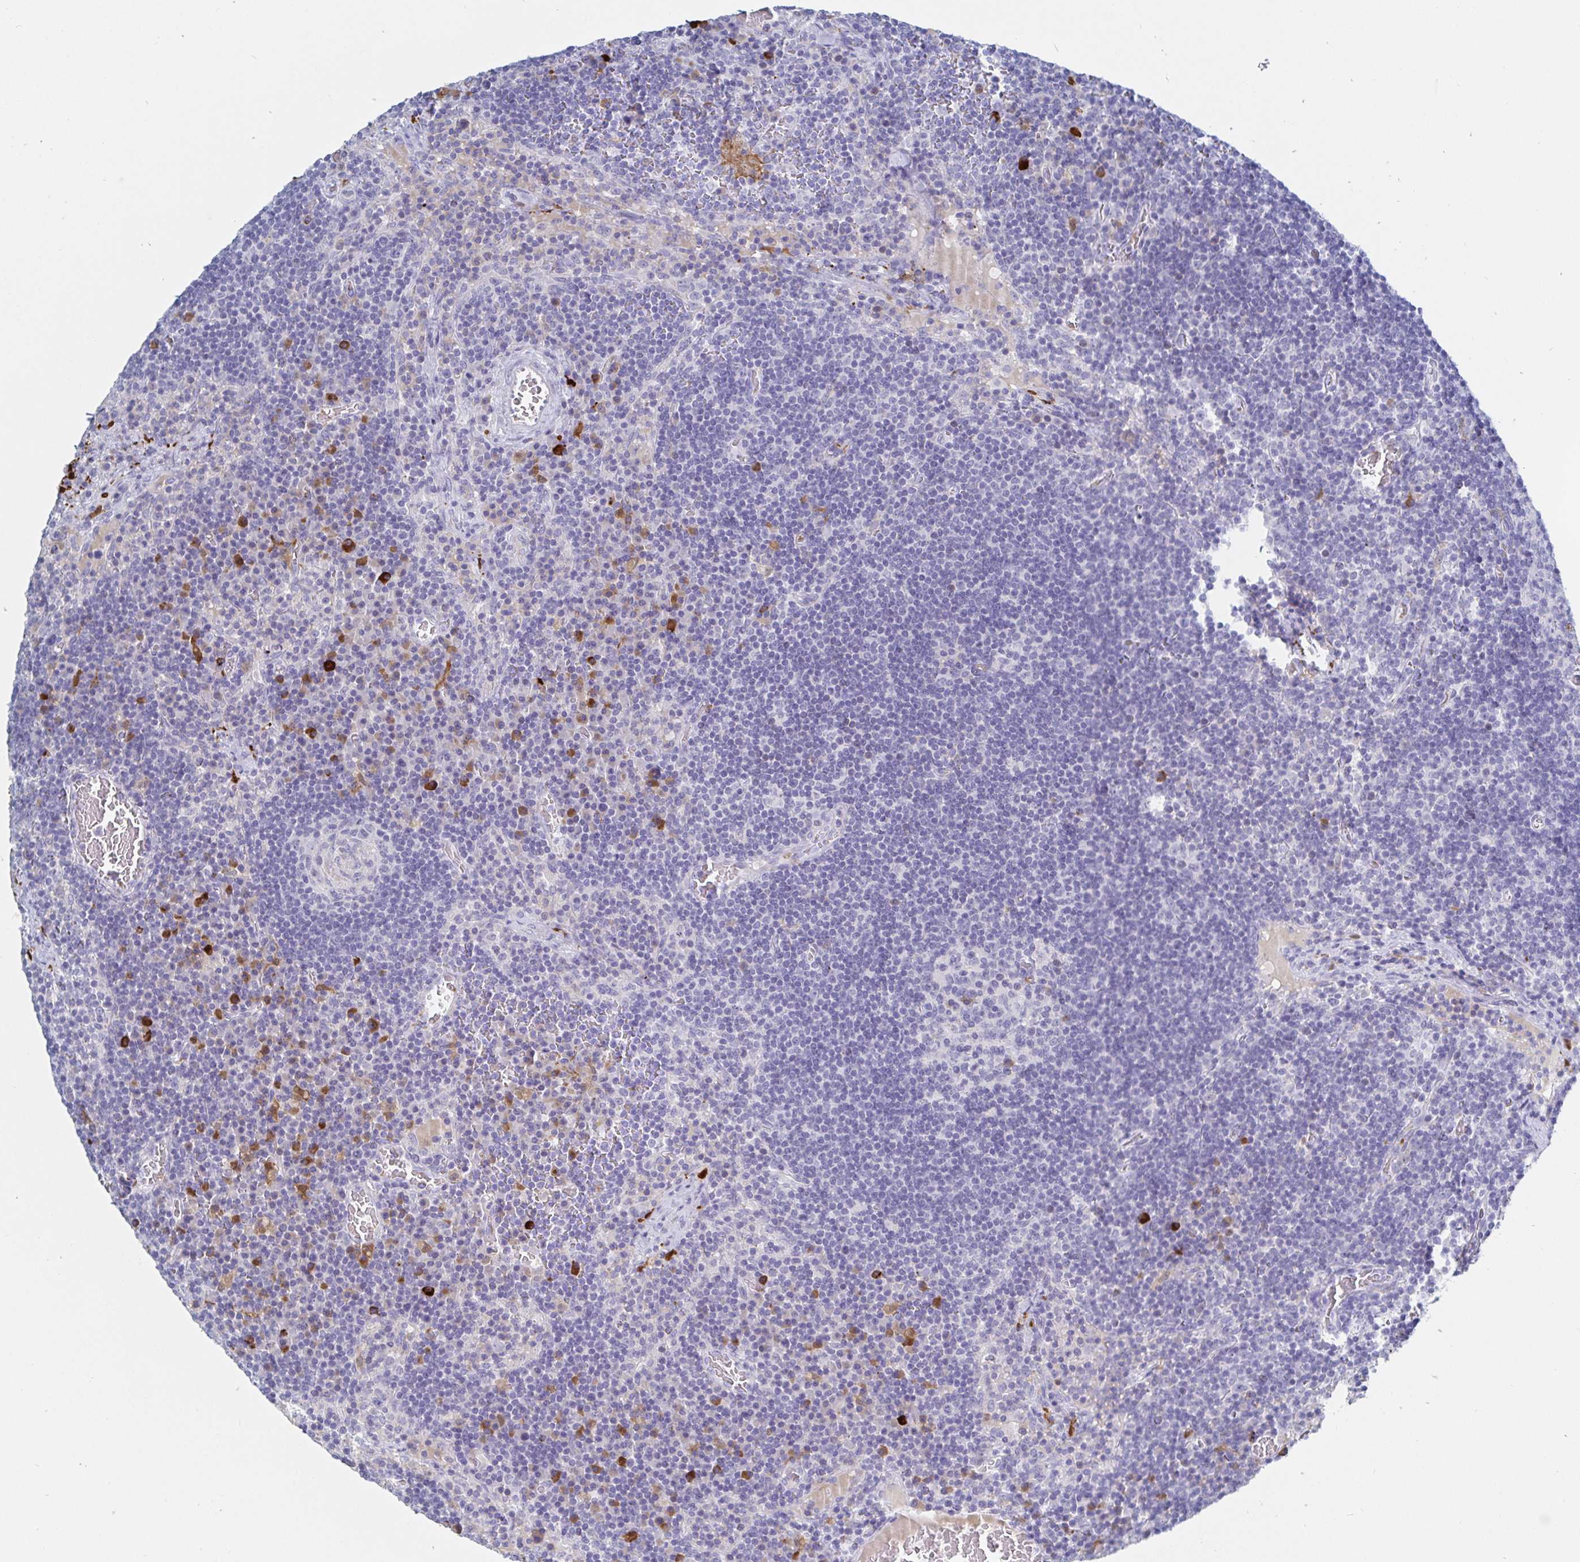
{"staining": {"intensity": "negative", "quantity": "none", "location": "none"}, "tissue": "lymph node", "cell_type": "Germinal center cells", "image_type": "normal", "snomed": [{"axis": "morphology", "description": "Normal tissue, NOS"}, {"axis": "topography", "description": "Lymph node"}], "caption": "Immunohistochemical staining of unremarkable human lymph node demonstrates no significant positivity in germinal center cells.", "gene": "OR2A1", "patient": {"sex": "male", "age": 67}}